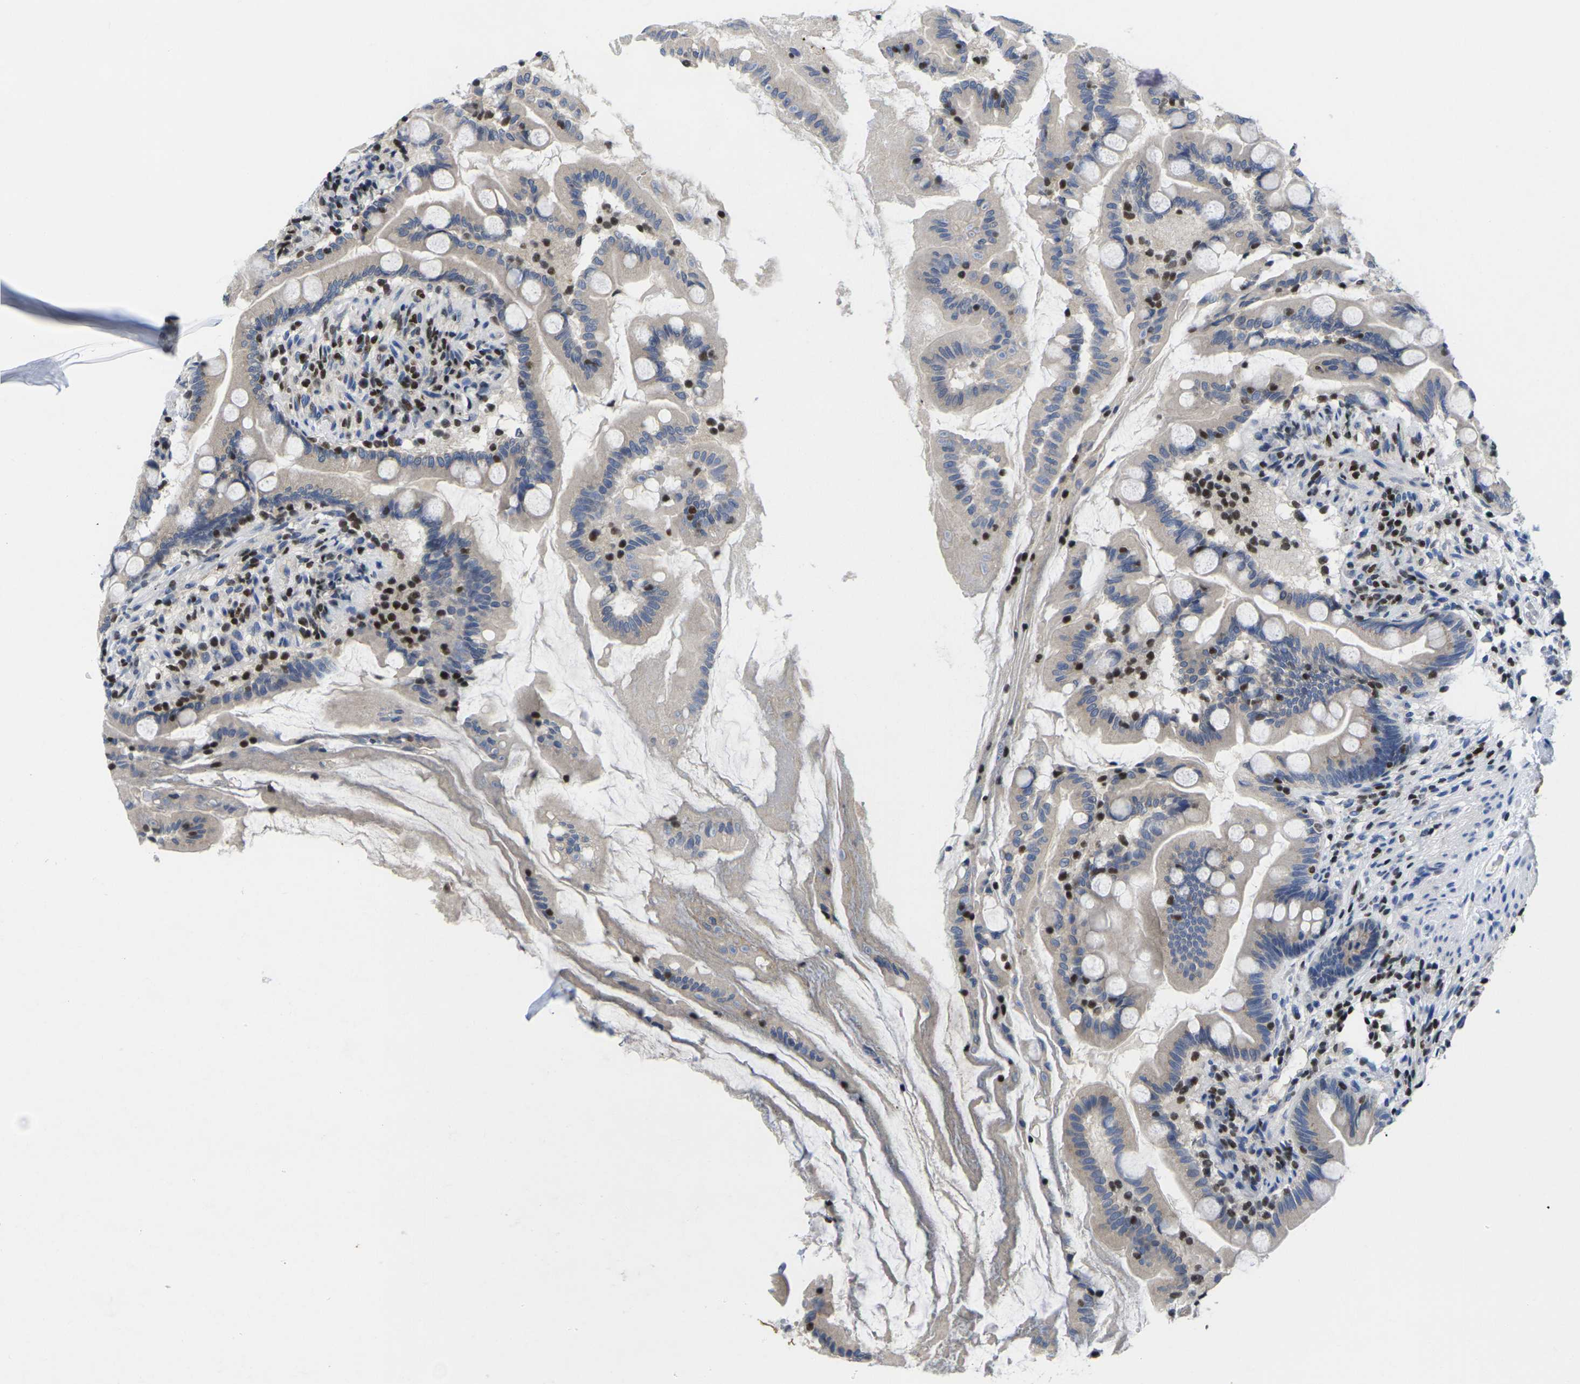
{"staining": {"intensity": "weak", "quantity": "<25%", "location": "cytoplasmic/membranous"}, "tissue": "small intestine", "cell_type": "Glandular cells", "image_type": "normal", "snomed": [{"axis": "morphology", "description": "Normal tissue, NOS"}, {"axis": "topography", "description": "Small intestine"}], "caption": "Immunohistochemical staining of normal human small intestine reveals no significant positivity in glandular cells.", "gene": "IKZF1", "patient": {"sex": "female", "age": 56}}